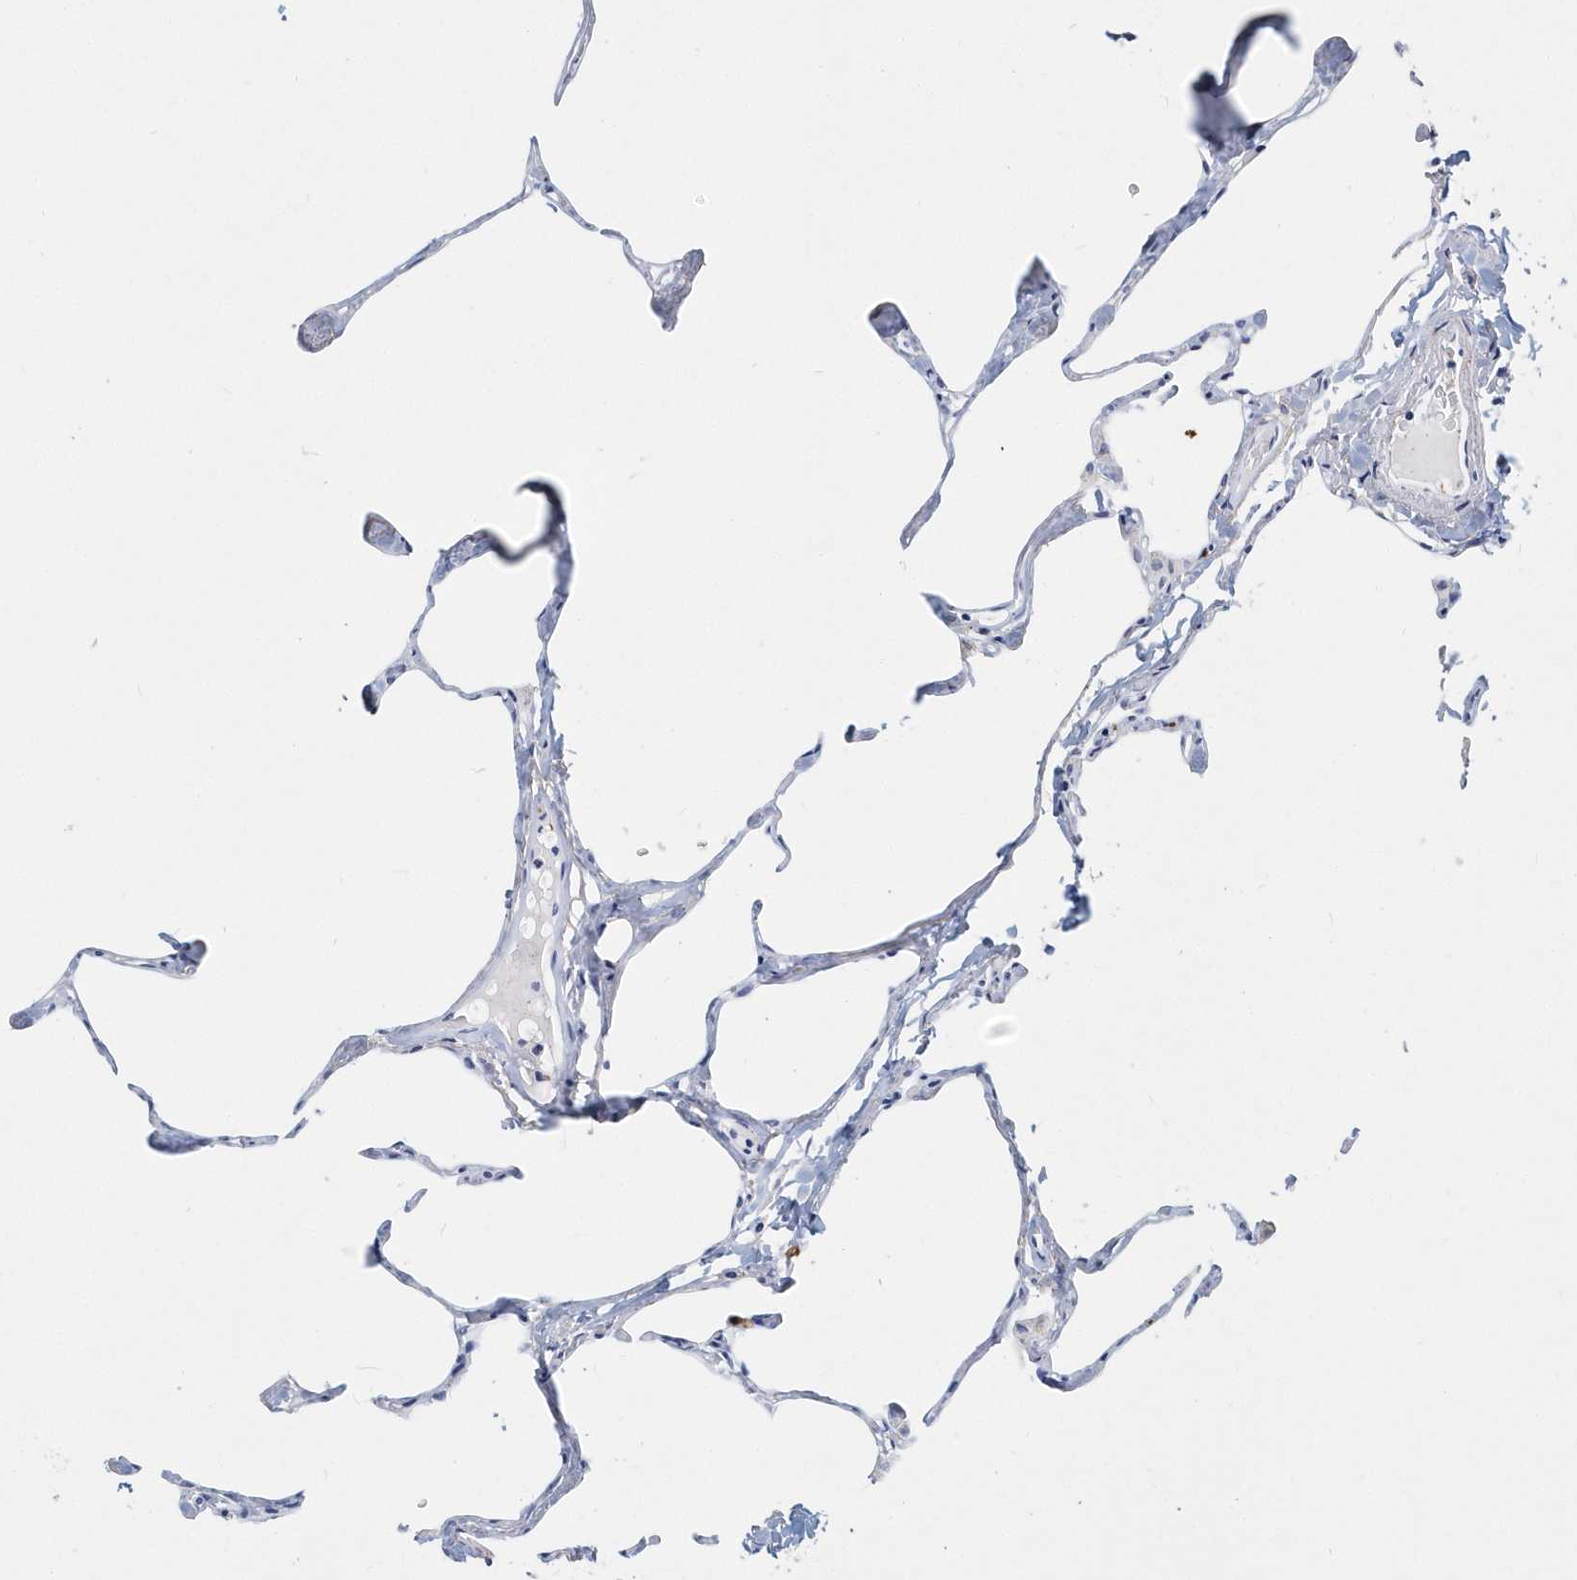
{"staining": {"intensity": "negative", "quantity": "none", "location": "none"}, "tissue": "lung", "cell_type": "Alveolar cells", "image_type": "normal", "snomed": [{"axis": "morphology", "description": "Normal tissue, NOS"}, {"axis": "topography", "description": "Lung"}], "caption": "A micrograph of human lung is negative for staining in alveolar cells. The staining was performed using DAB to visualize the protein expression in brown, while the nuclei were stained in blue with hematoxylin (Magnification: 20x).", "gene": "ITGA2B", "patient": {"sex": "male", "age": 65}}